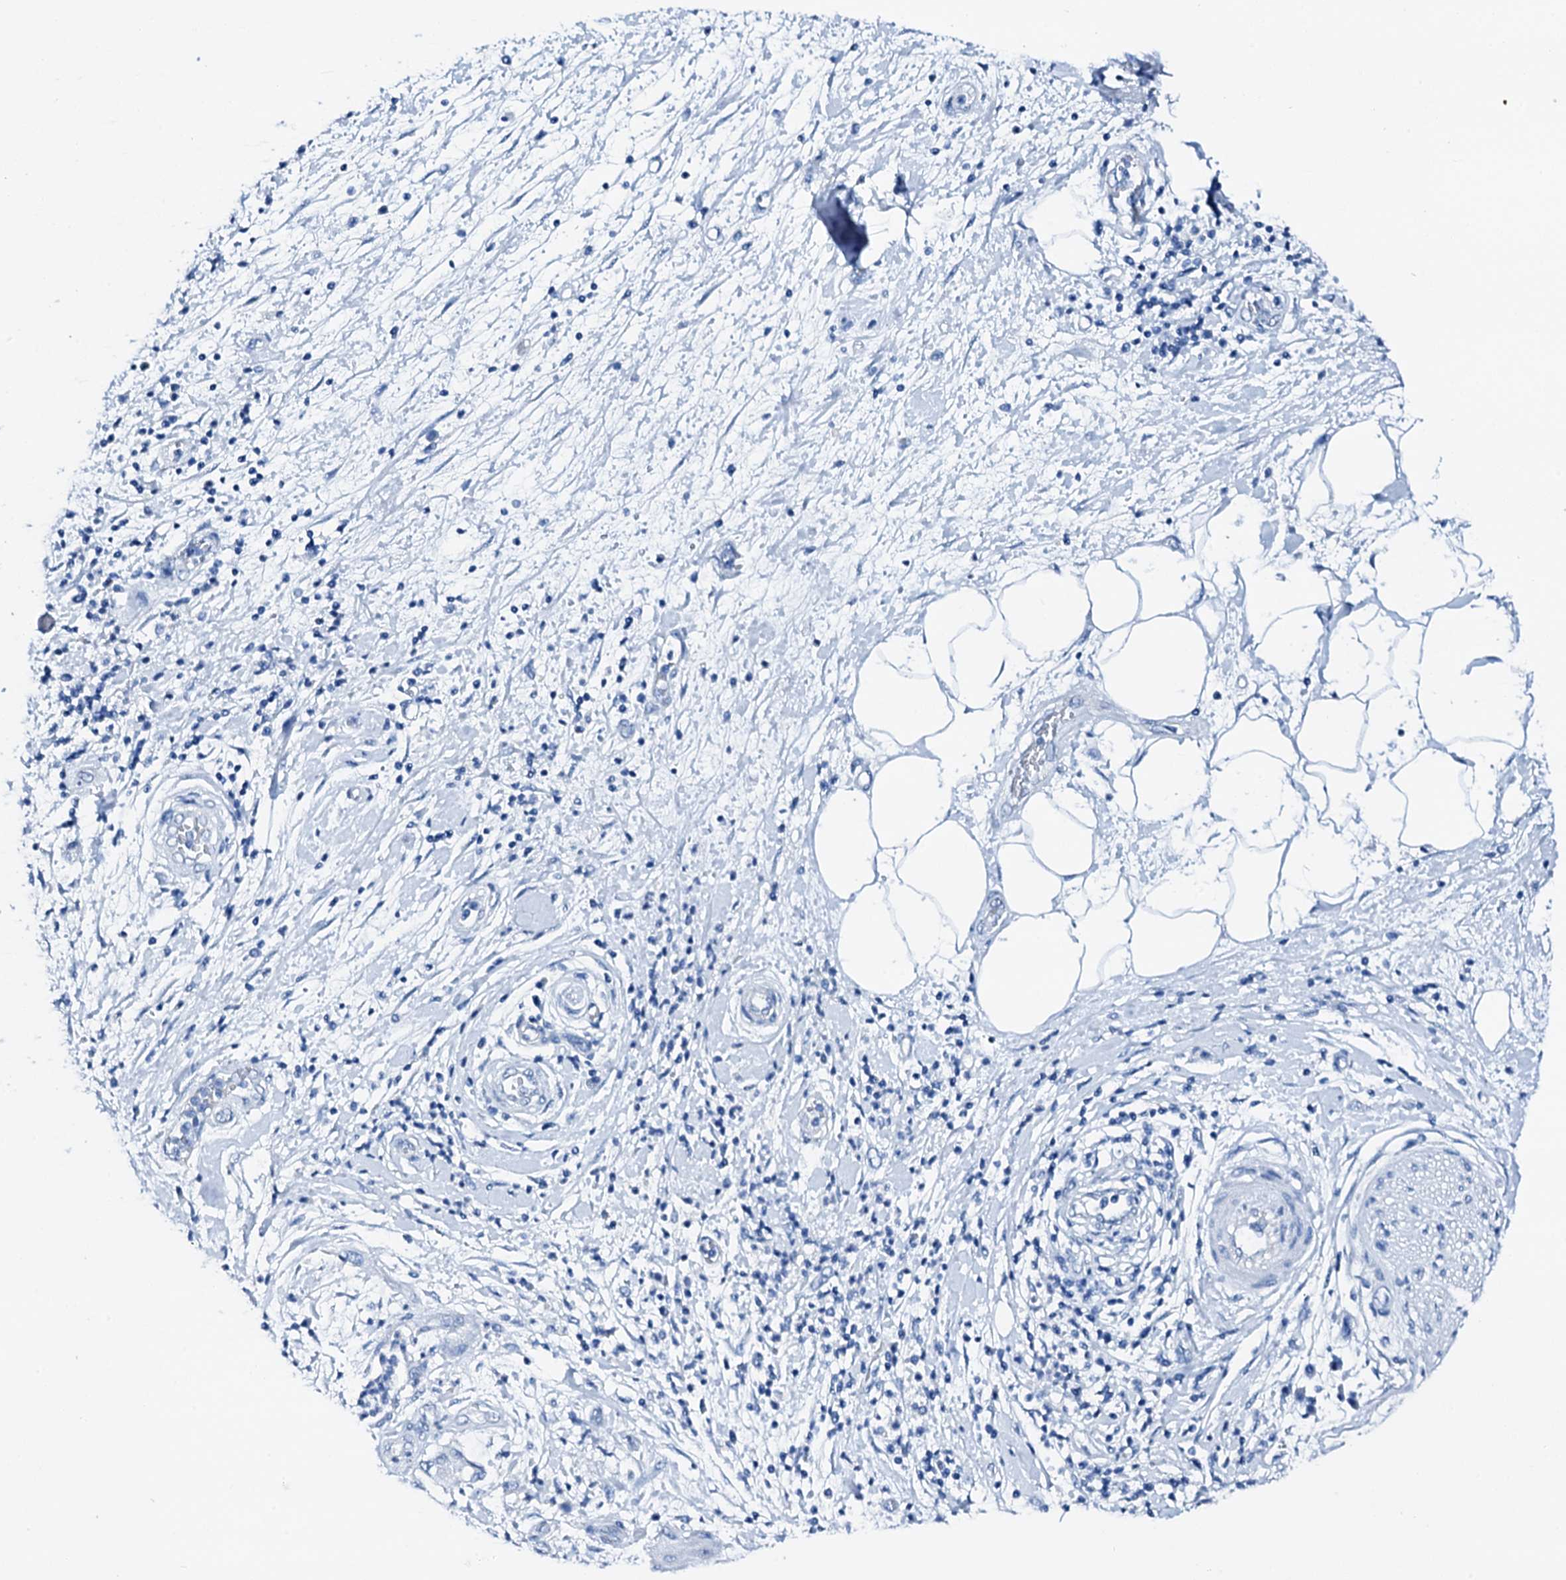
{"staining": {"intensity": "negative", "quantity": "none", "location": "none"}, "tissue": "pancreatic cancer", "cell_type": "Tumor cells", "image_type": "cancer", "snomed": [{"axis": "morphology", "description": "Adenocarcinoma, NOS"}, {"axis": "topography", "description": "Pancreas"}], "caption": "A high-resolution micrograph shows immunohistochemistry (IHC) staining of adenocarcinoma (pancreatic), which displays no significant expression in tumor cells.", "gene": "PTH", "patient": {"sex": "female", "age": 55}}